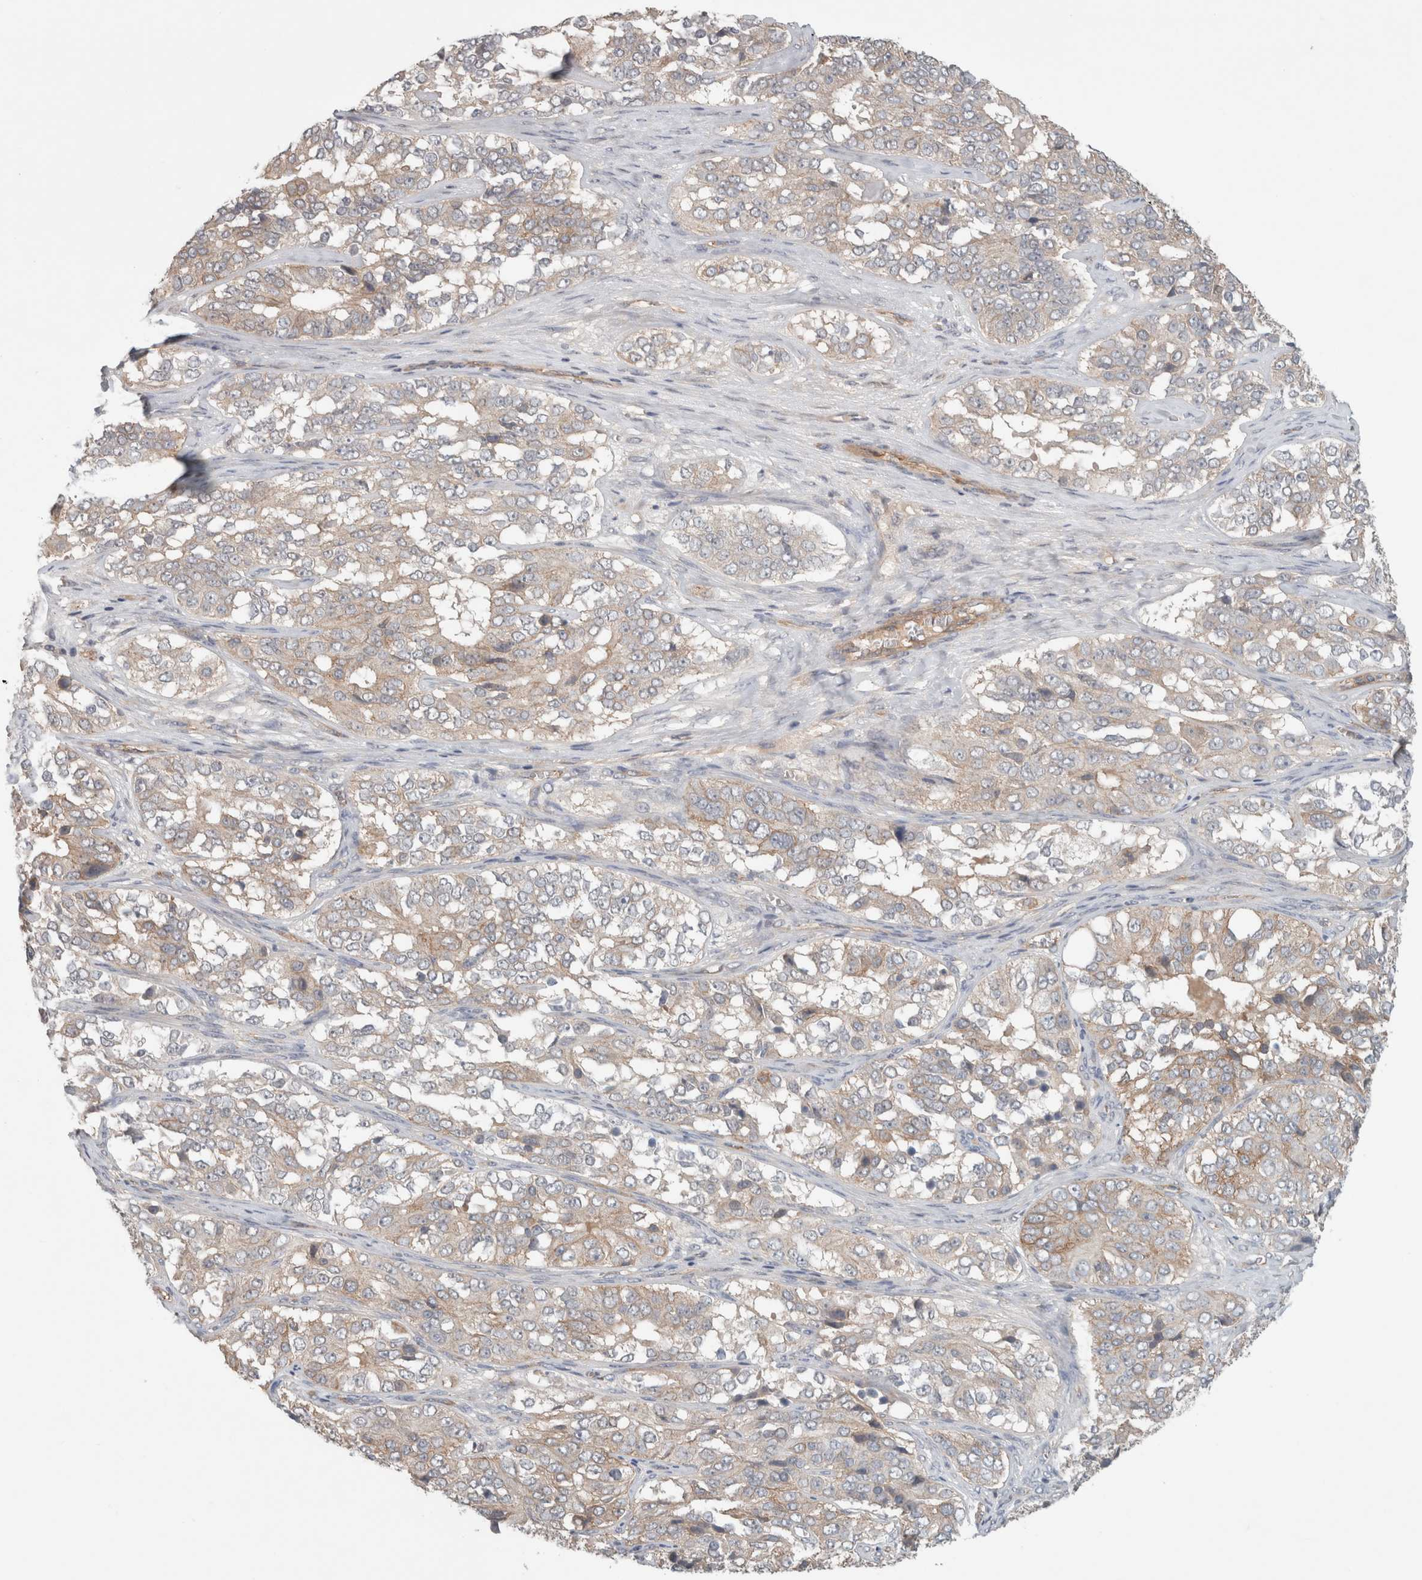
{"staining": {"intensity": "weak", "quantity": "<25%", "location": "cytoplasmic/membranous"}, "tissue": "ovarian cancer", "cell_type": "Tumor cells", "image_type": "cancer", "snomed": [{"axis": "morphology", "description": "Carcinoma, endometroid"}, {"axis": "topography", "description": "Ovary"}], "caption": "IHC of ovarian cancer (endometroid carcinoma) demonstrates no staining in tumor cells.", "gene": "RASAL2", "patient": {"sex": "female", "age": 51}}